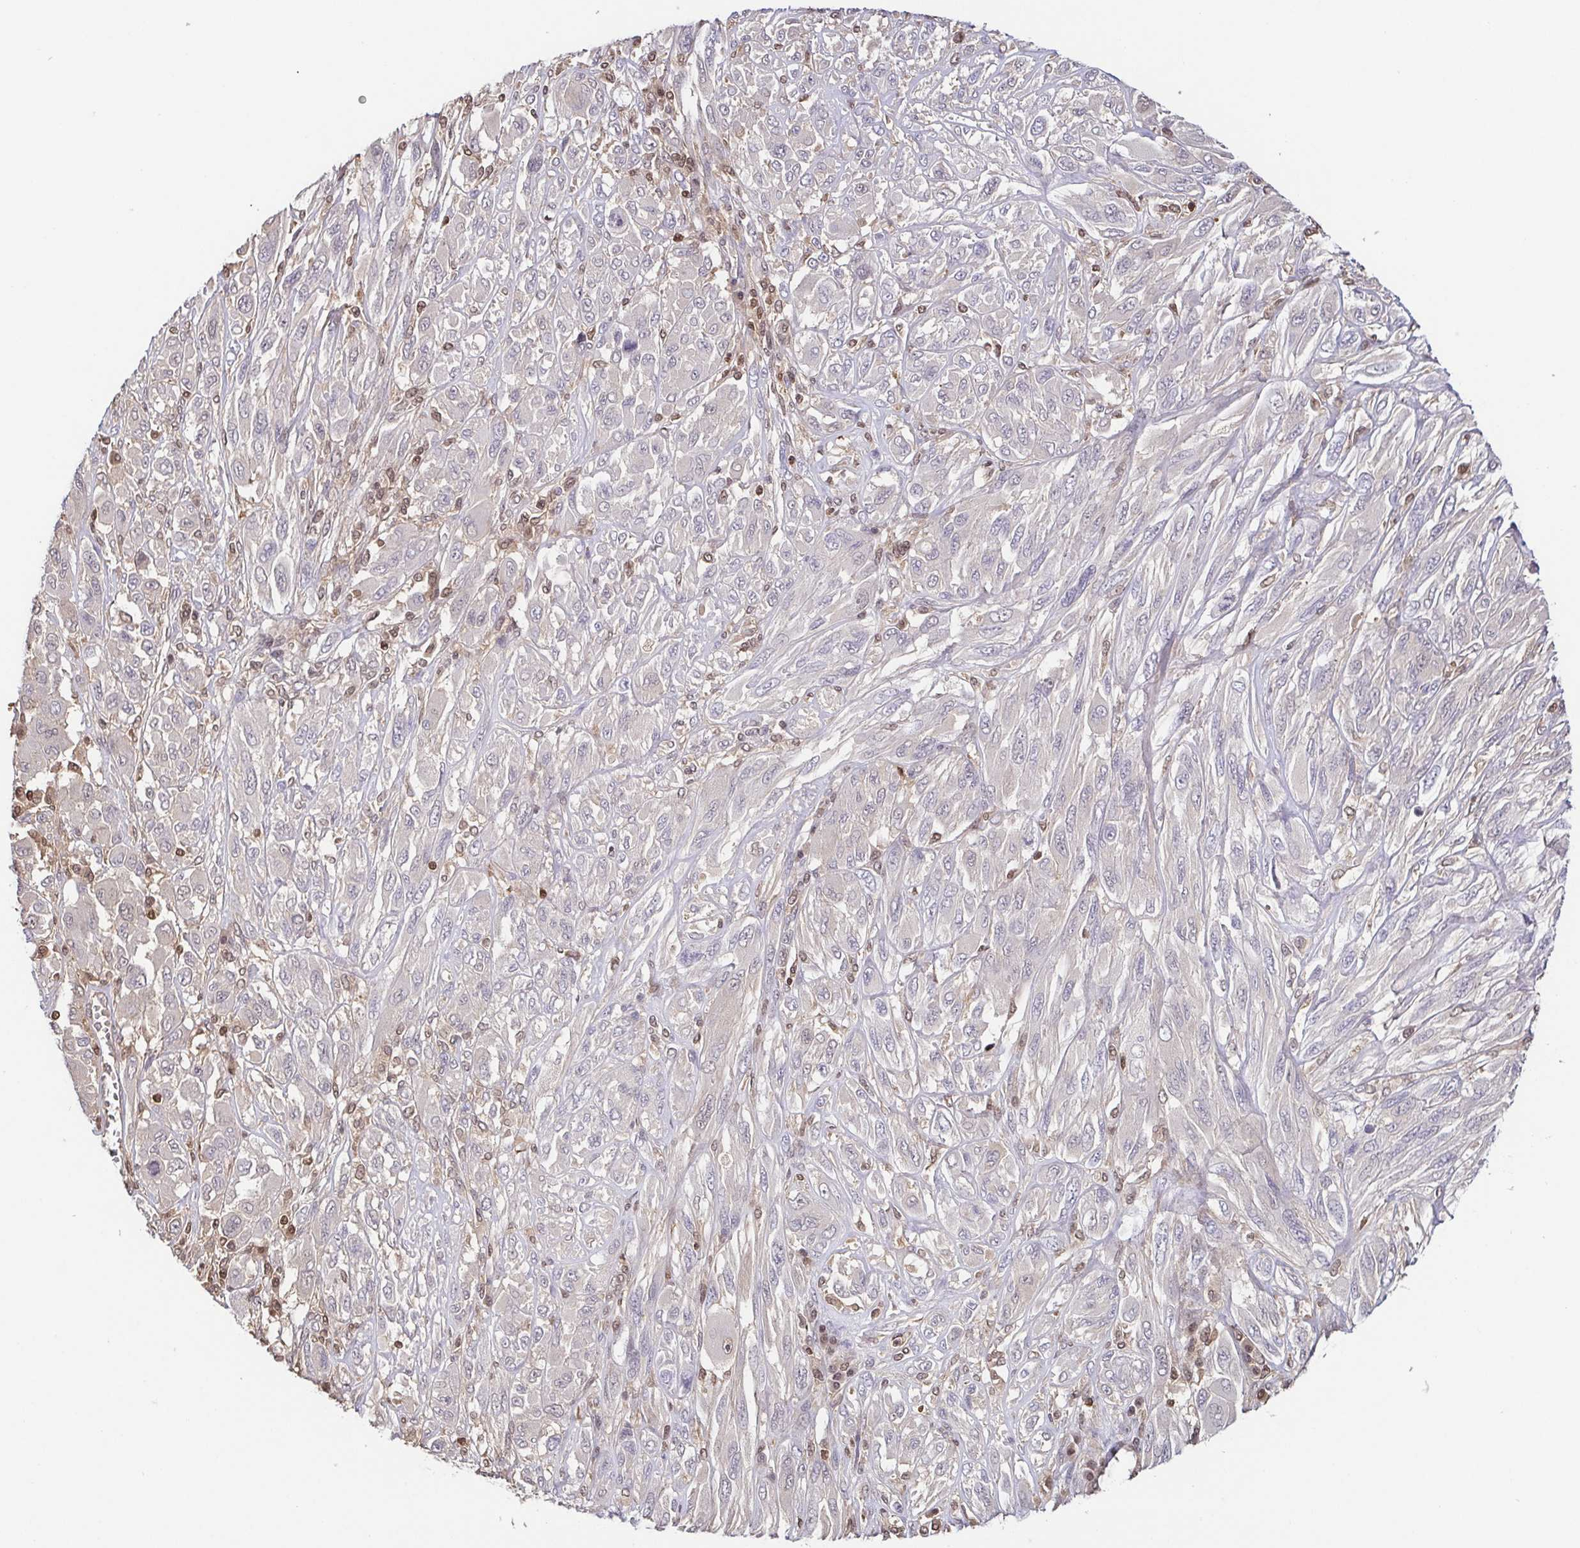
{"staining": {"intensity": "negative", "quantity": "none", "location": "none"}, "tissue": "melanoma", "cell_type": "Tumor cells", "image_type": "cancer", "snomed": [{"axis": "morphology", "description": "Malignant melanoma, NOS"}, {"axis": "topography", "description": "Skin"}], "caption": "Malignant melanoma stained for a protein using immunohistochemistry displays no staining tumor cells.", "gene": "PSMB9", "patient": {"sex": "female", "age": 91}}